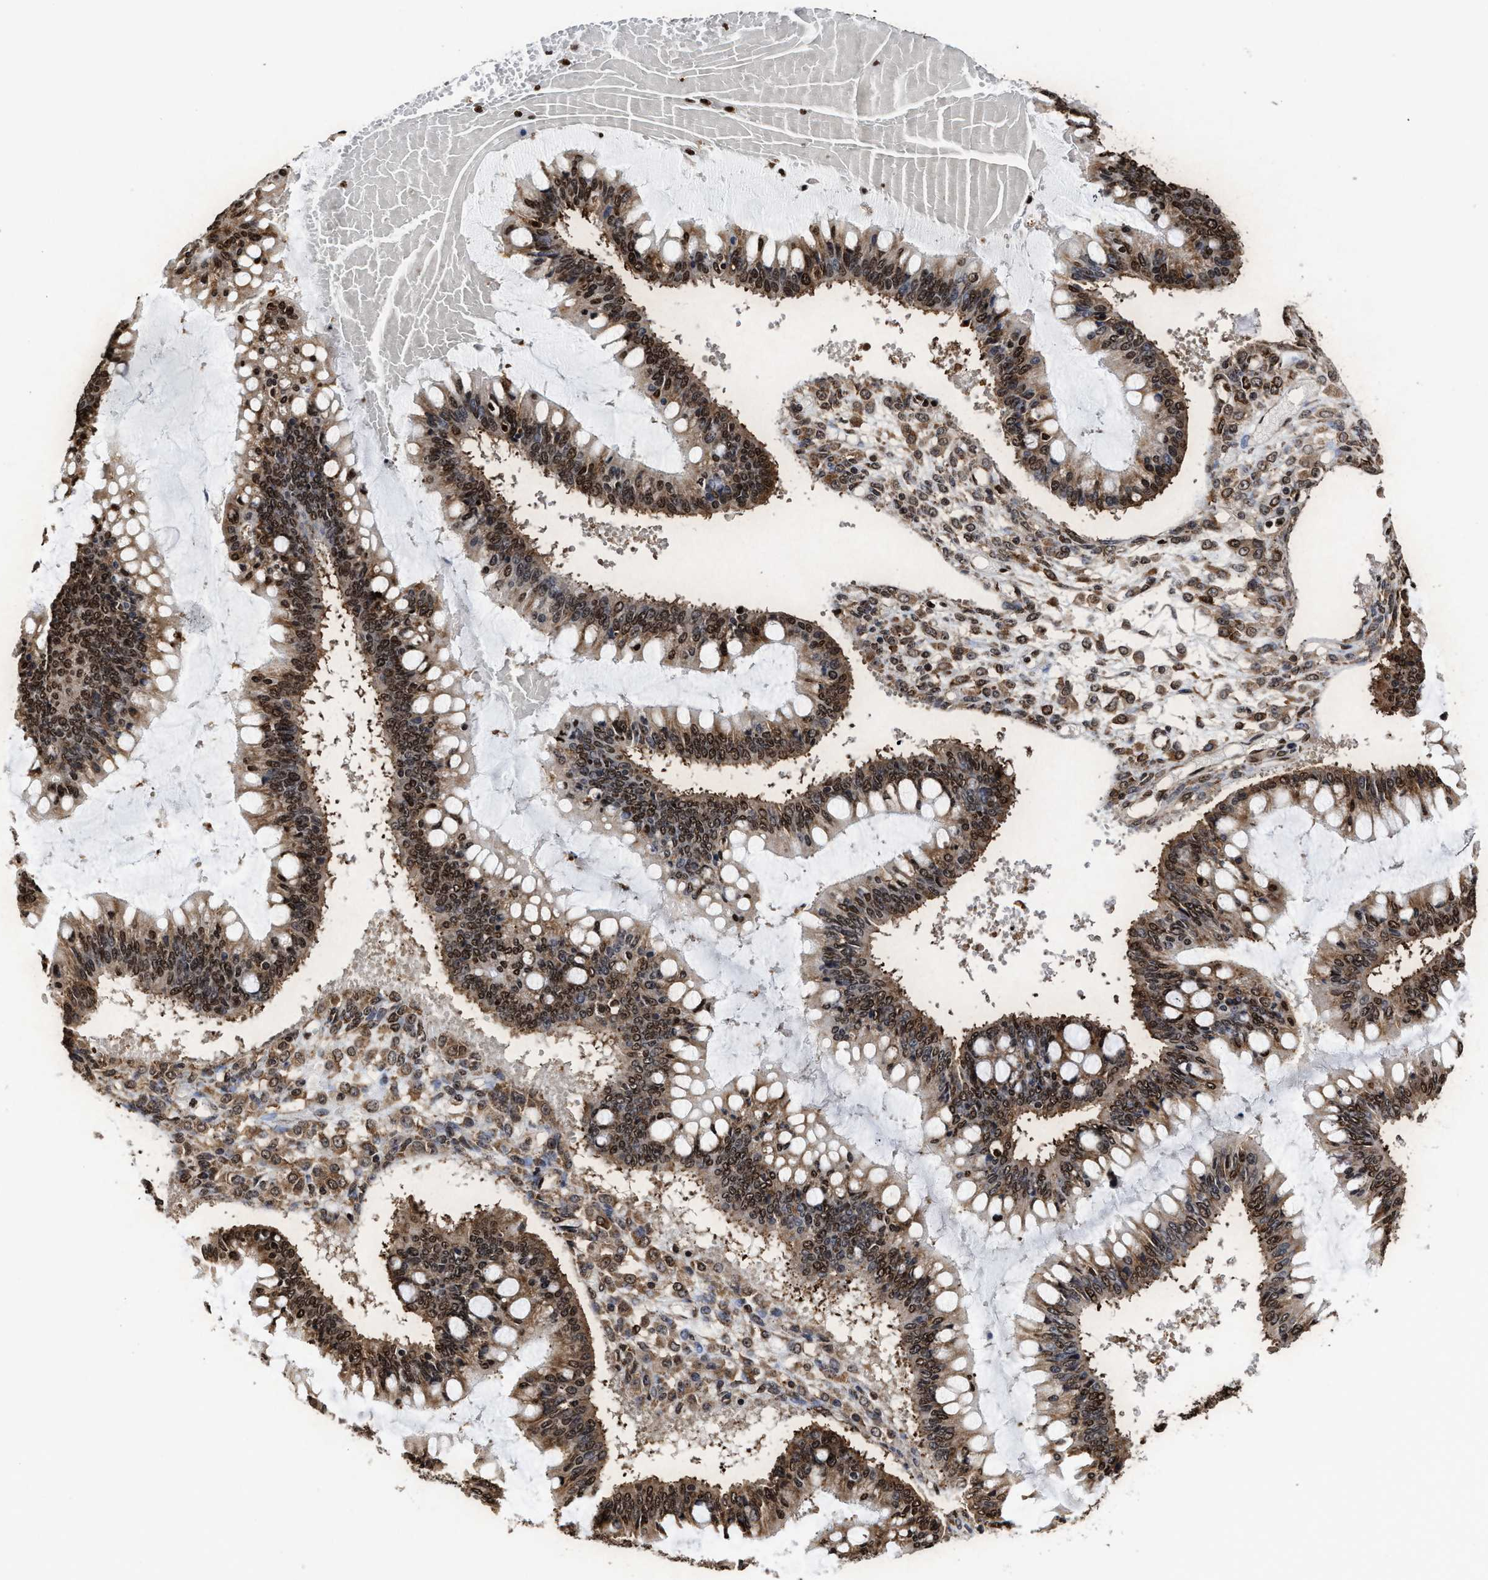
{"staining": {"intensity": "moderate", "quantity": ">75%", "location": "cytoplasmic/membranous,nuclear"}, "tissue": "ovarian cancer", "cell_type": "Tumor cells", "image_type": "cancer", "snomed": [{"axis": "morphology", "description": "Cystadenocarcinoma, mucinous, NOS"}, {"axis": "topography", "description": "Ovary"}], "caption": "Immunohistochemical staining of ovarian mucinous cystadenocarcinoma reveals medium levels of moderate cytoplasmic/membranous and nuclear positivity in about >75% of tumor cells.", "gene": "ALYREF", "patient": {"sex": "female", "age": 73}}